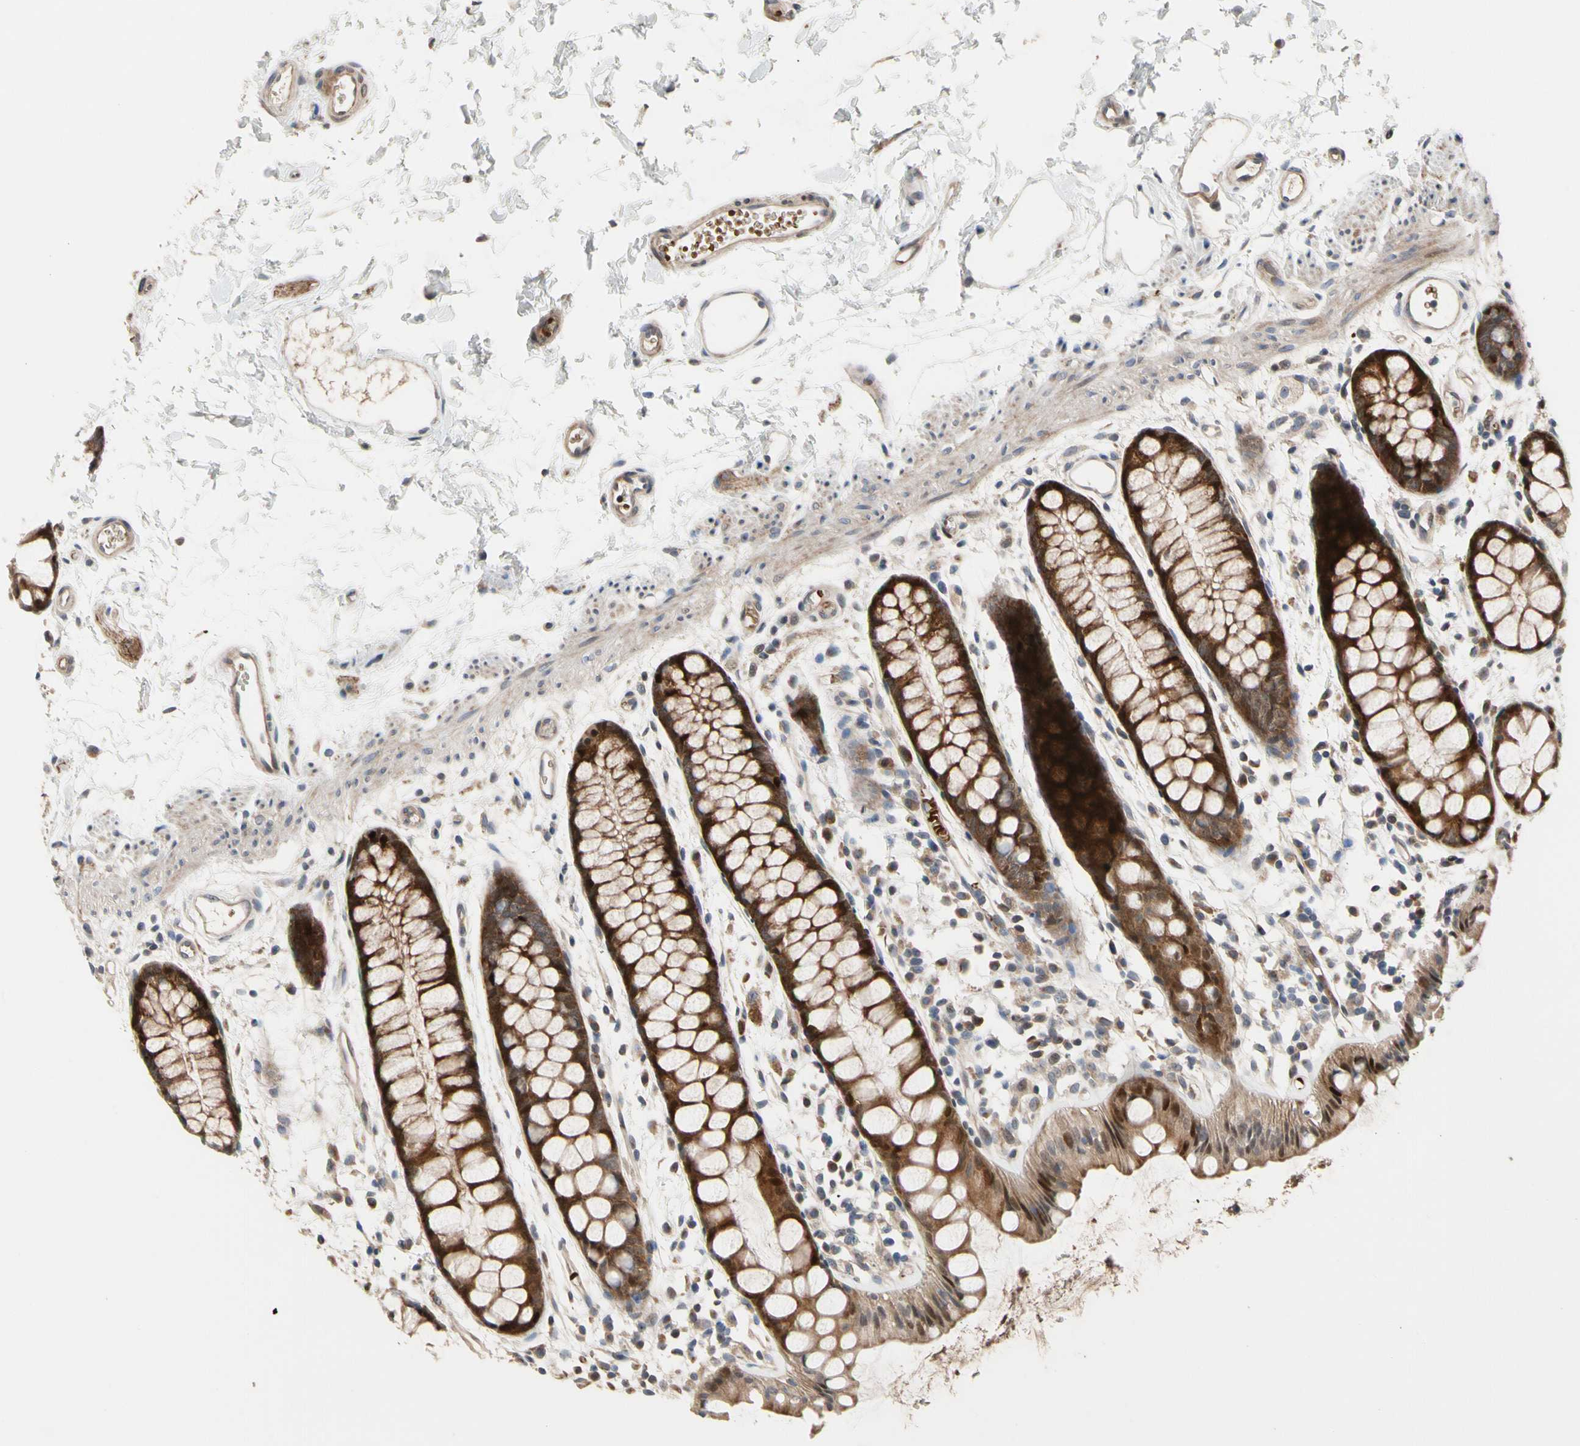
{"staining": {"intensity": "strong", "quantity": ">75%", "location": "cytoplasmic/membranous,nuclear"}, "tissue": "rectum", "cell_type": "Glandular cells", "image_type": "normal", "snomed": [{"axis": "morphology", "description": "Normal tissue, NOS"}, {"axis": "topography", "description": "Rectum"}], "caption": "The immunohistochemical stain shows strong cytoplasmic/membranous,nuclear positivity in glandular cells of normal rectum.", "gene": "HMGCR", "patient": {"sex": "female", "age": 66}}